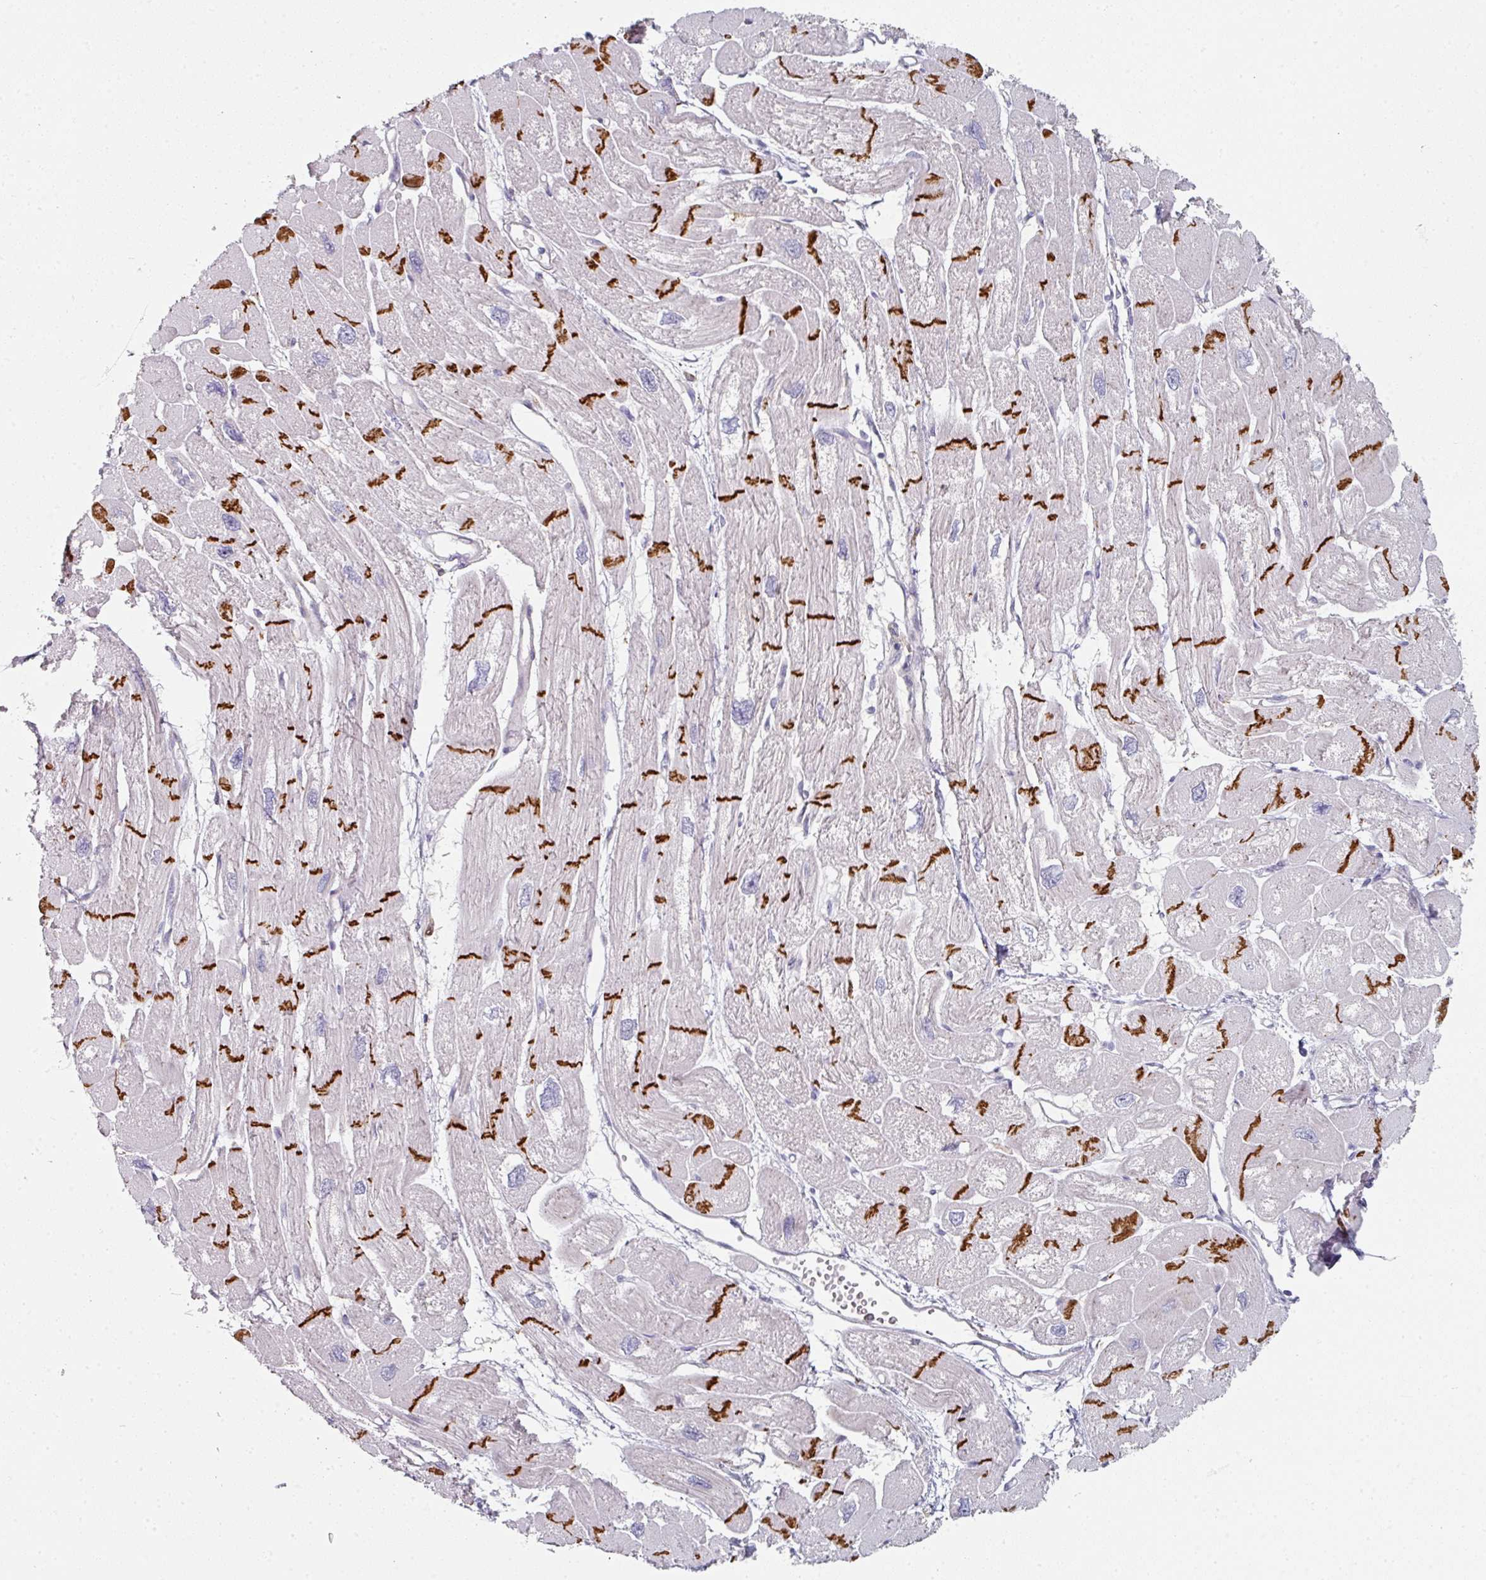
{"staining": {"intensity": "strong", "quantity": "25%-75%", "location": "cytoplasmic/membranous"}, "tissue": "heart muscle", "cell_type": "Cardiomyocytes", "image_type": "normal", "snomed": [{"axis": "morphology", "description": "Normal tissue, NOS"}, {"axis": "topography", "description": "Heart"}], "caption": "Unremarkable heart muscle reveals strong cytoplasmic/membranous expression in approximately 25%-75% of cardiomyocytes Ihc stains the protein in brown and the nuclei are stained blue..", "gene": "WSB2", "patient": {"sex": "male", "age": 42}}